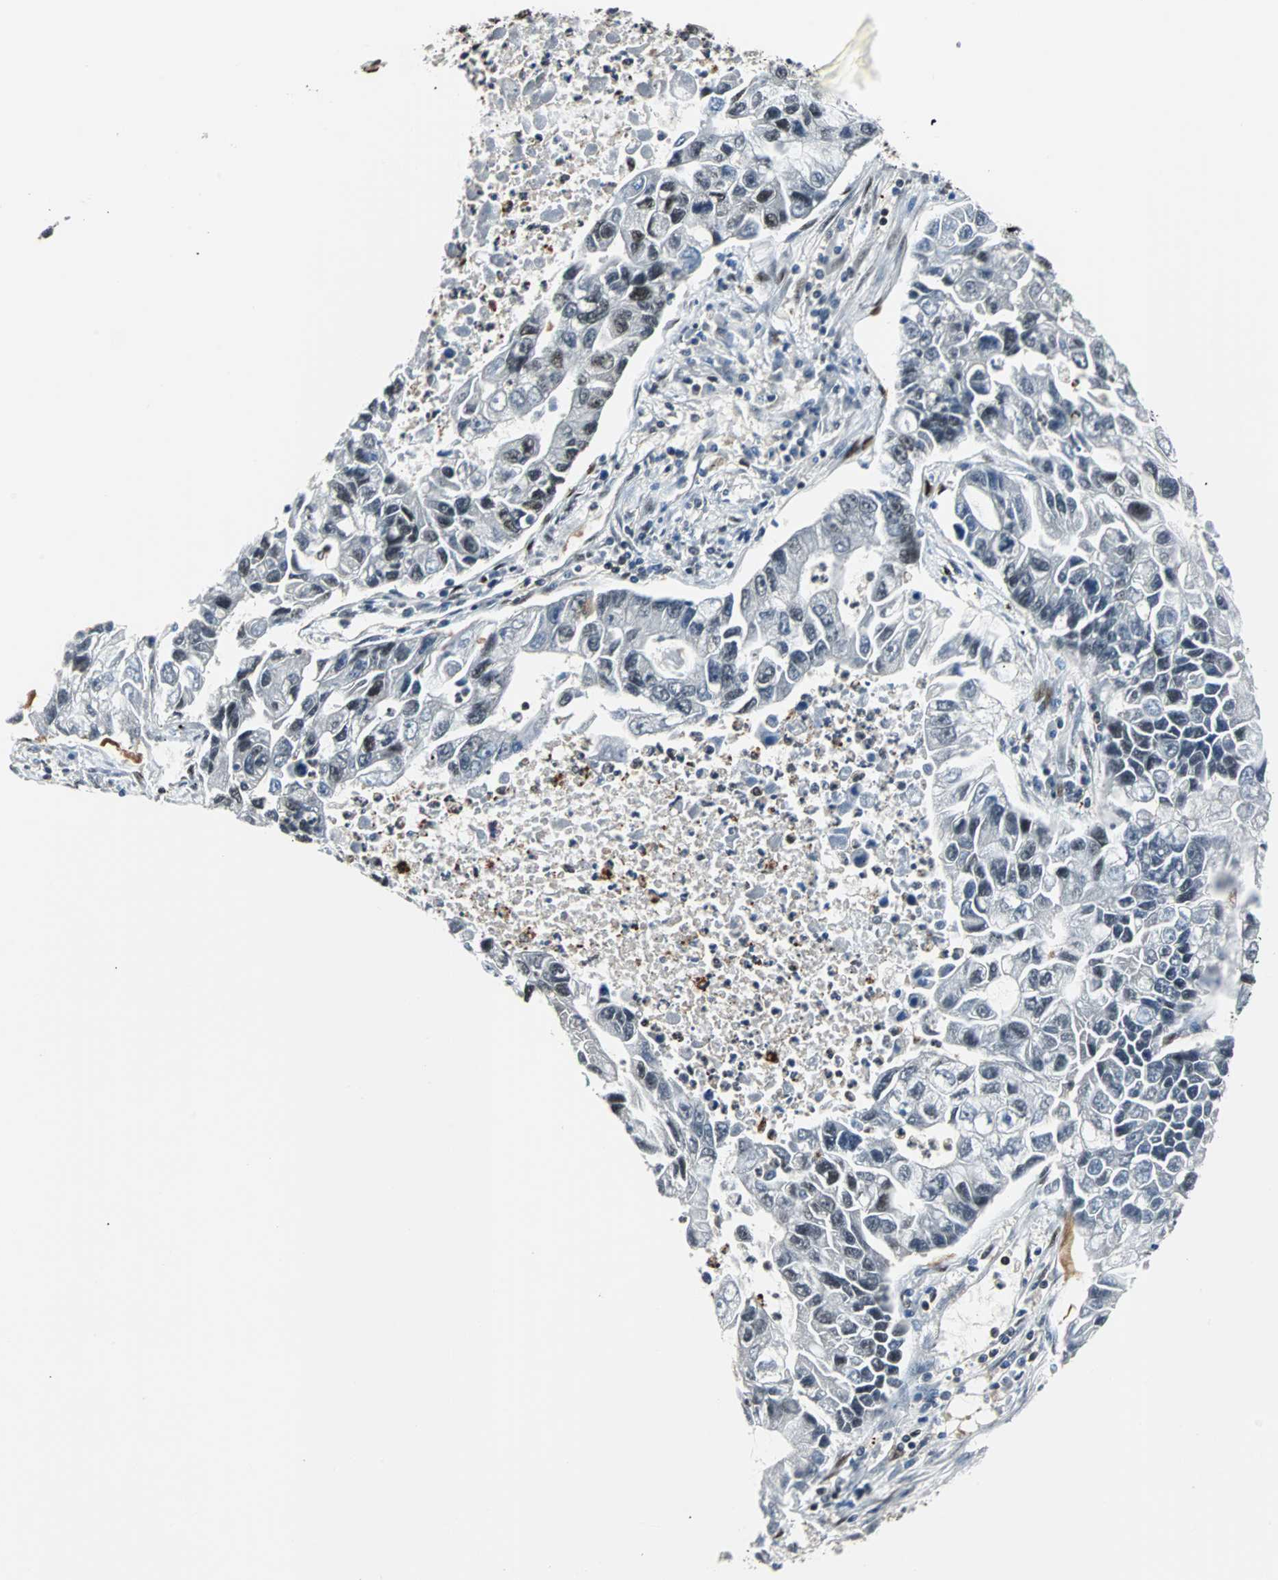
{"staining": {"intensity": "moderate", "quantity": "<25%", "location": "nuclear"}, "tissue": "lung cancer", "cell_type": "Tumor cells", "image_type": "cancer", "snomed": [{"axis": "morphology", "description": "Adenocarcinoma, NOS"}, {"axis": "topography", "description": "Lung"}], "caption": "High-power microscopy captured an immunohistochemistry (IHC) micrograph of lung cancer (adenocarcinoma), revealing moderate nuclear staining in about <25% of tumor cells. (Brightfield microscopy of DAB IHC at high magnification).", "gene": "XRCC4", "patient": {"sex": "female", "age": 51}}